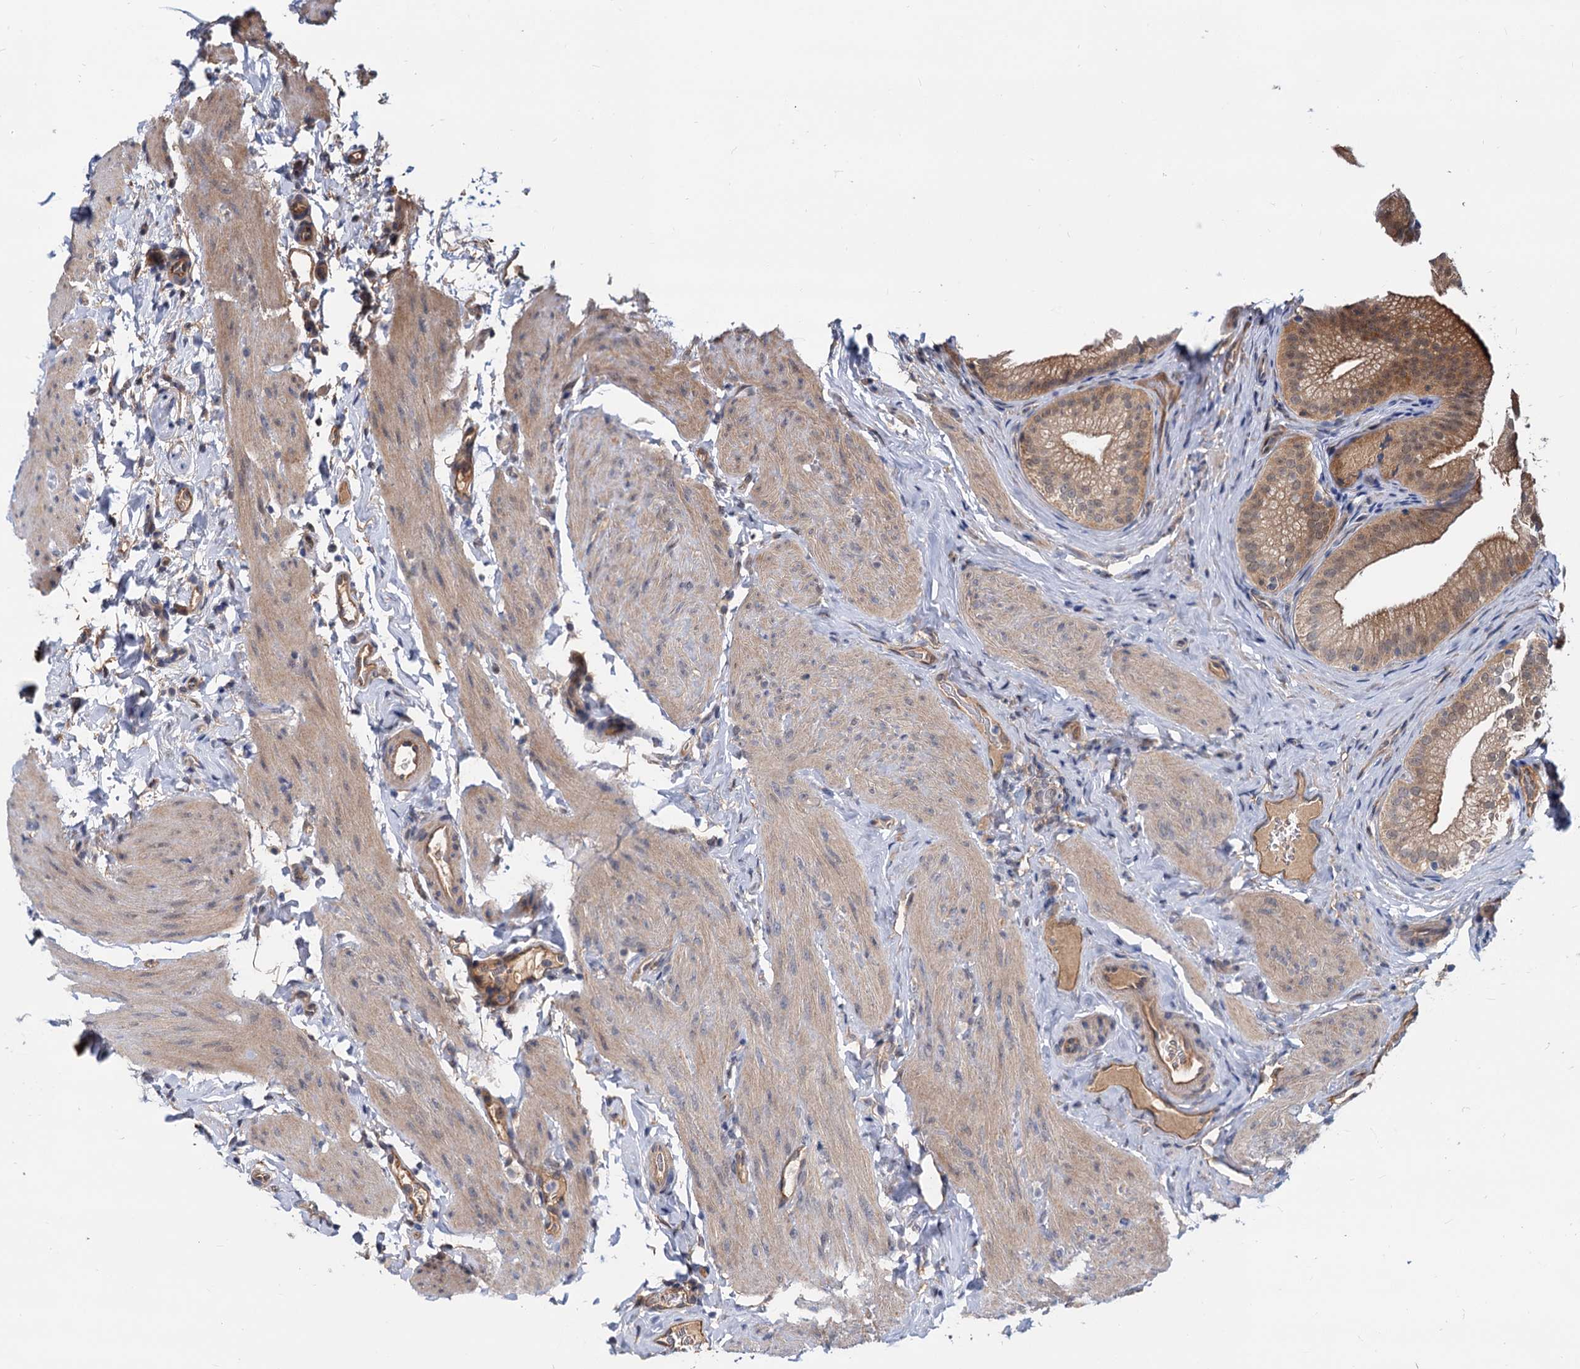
{"staining": {"intensity": "moderate", "quantity": ">75%", "location": "cytoplasmic/membranous"}, "tissue": "gallbladder", "cell_type": "Glandular cells", "image_type": "normal", "snomed": [{"axis": "morphology", "description": "Normal tissue, NOS"}, {"axis": "topography", "description": "Gallbladder"}], "caption": "A brown stain highlights moderate cytoplasmic/membranous staining of a protein in glandular cells of normal gallbladder. (brown staining indicates protein expression, while blue staining denotes nuclei).", "gene": "SNX15", "patient": {"sex": "female", "age": 30}}